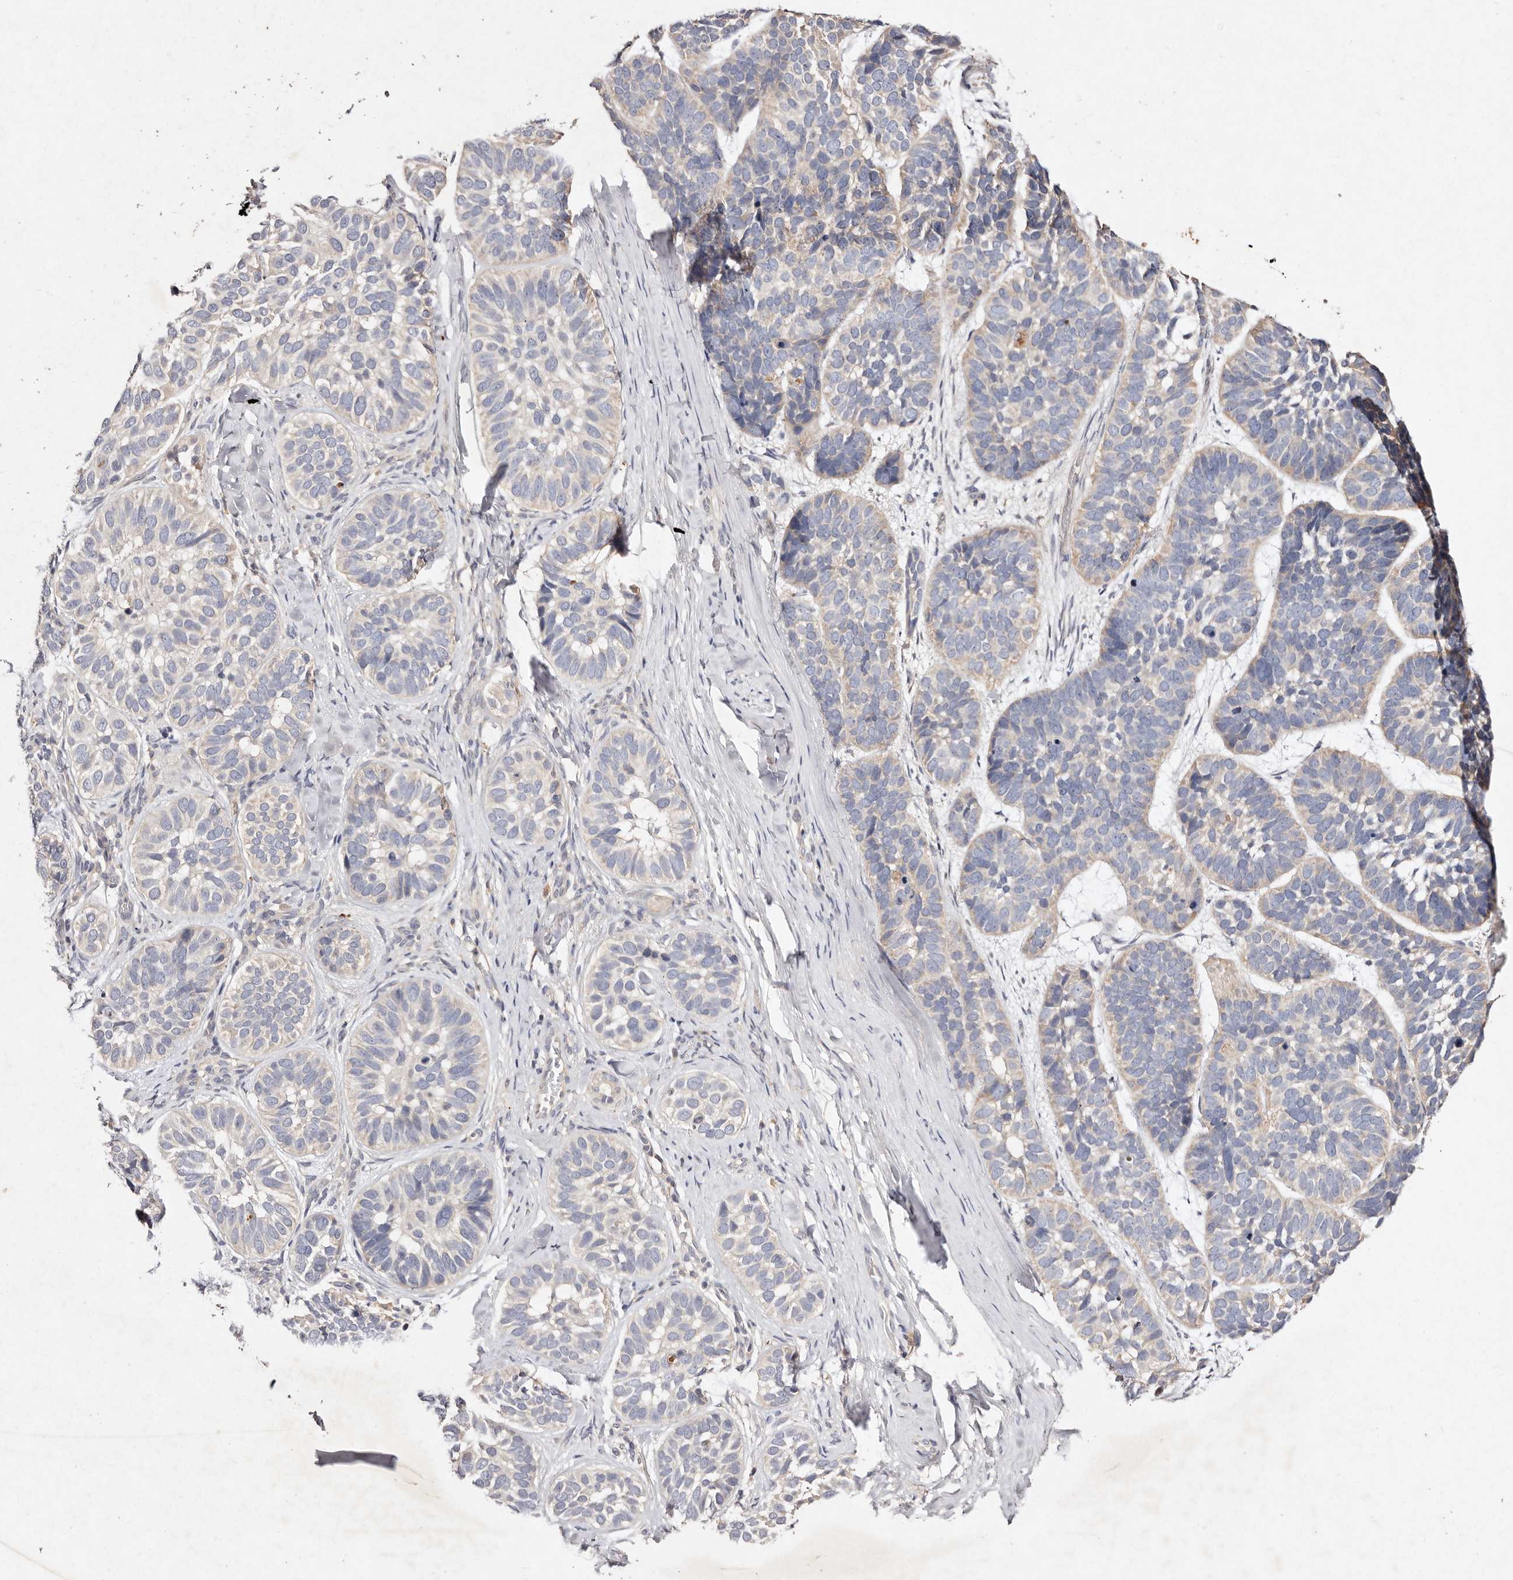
{"staining": {"intensity": "weak", "quantity": "<25%", "location": "cytoplasmic/membranous"}, "tissue": "skin cancer", "cell_type": "Tumor cells", "image_type": "cancer", "snomed": [{"axis": "morphology", "description": "Basal cell carcinoma"}, {"axis": "topography", "description": "Skin"}], "caption": "This is a histopathology image of immunohistochemistry staining of basal cell carcinoma (skin), which shows no staining in tumor cells.", "gene": "TSC2", "patient": {"sex": "male", "age": 62}}